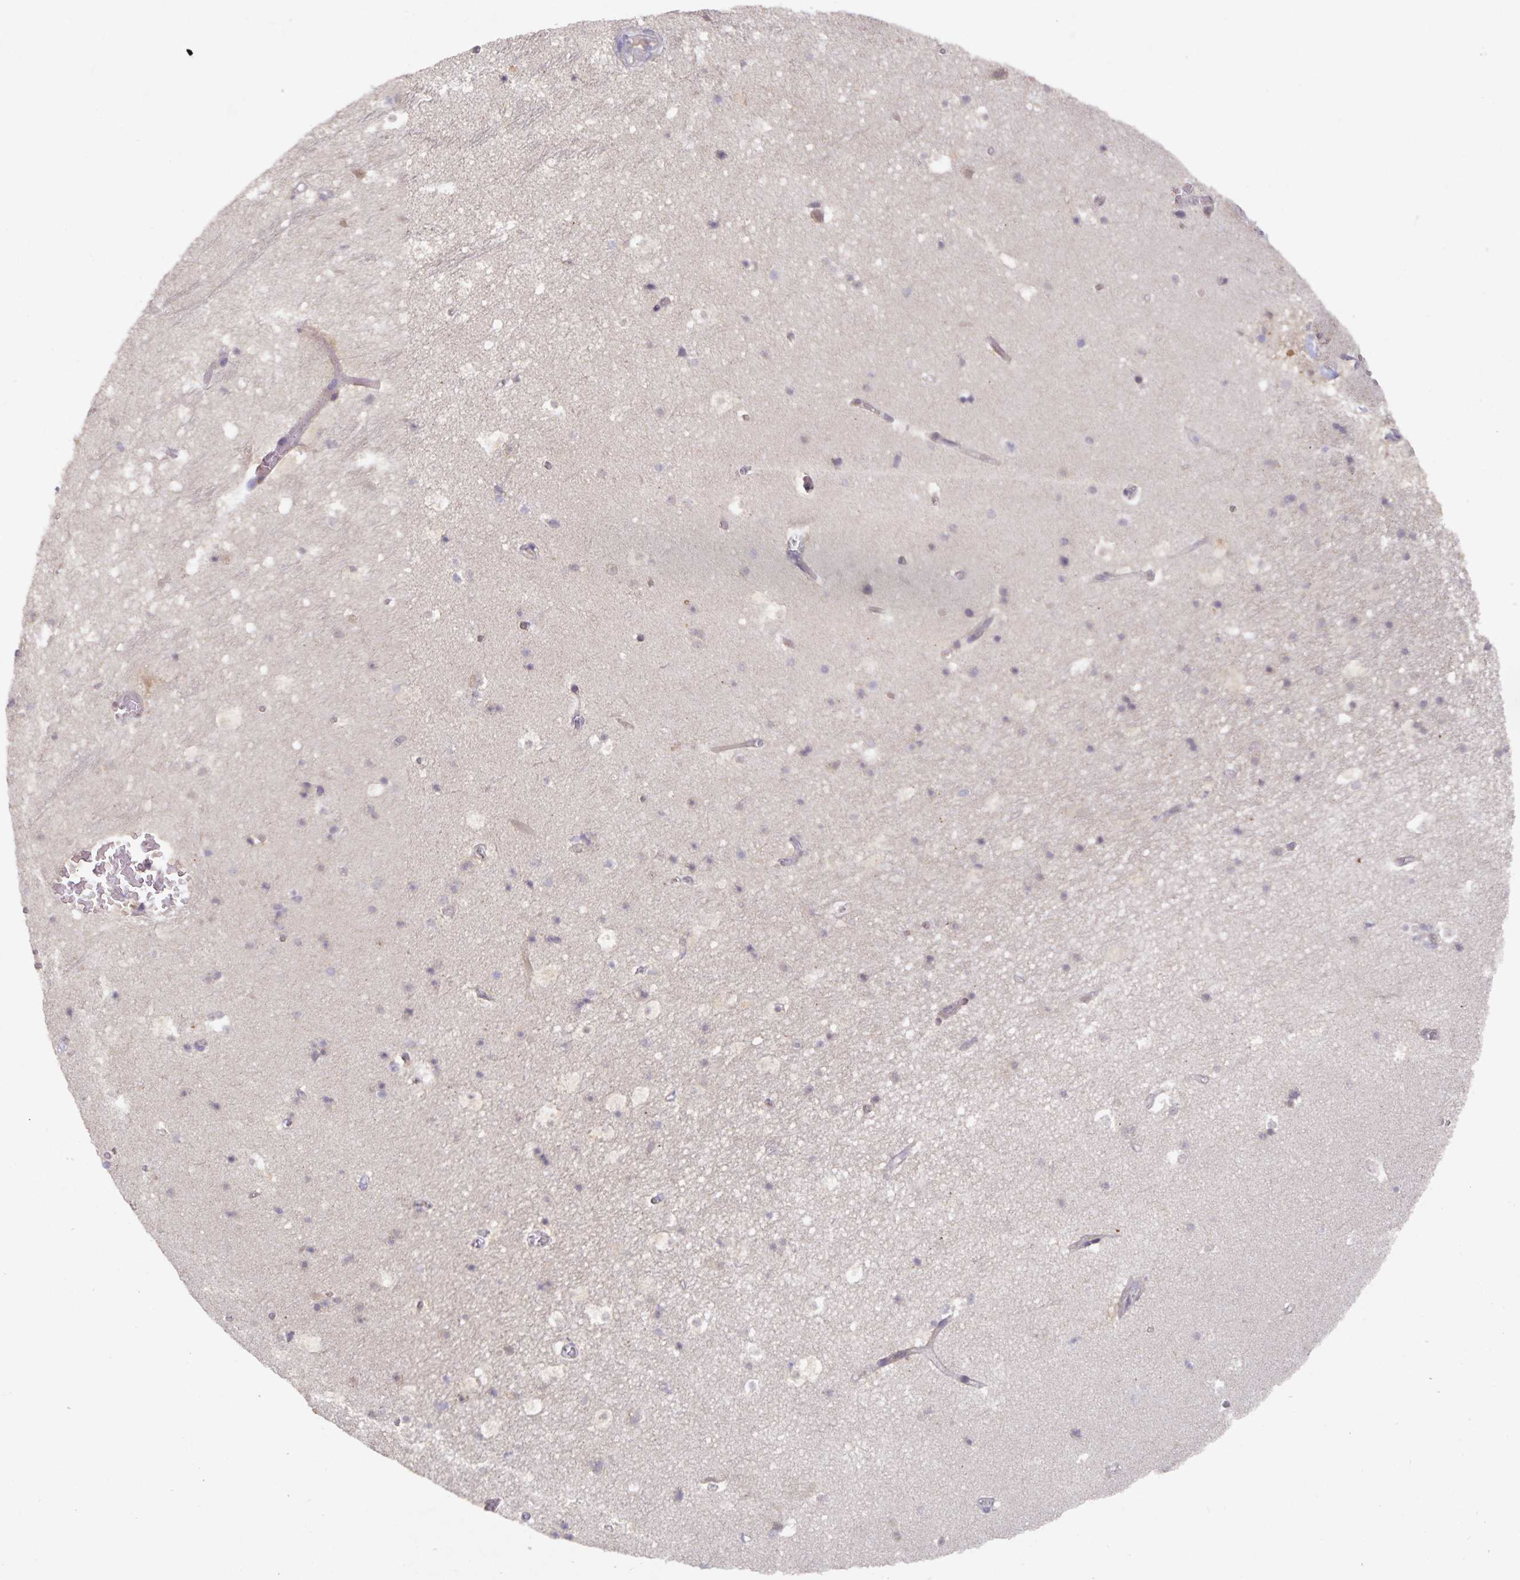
{"staining": {"intensity": "weak", "quantity": "<25%", "location": "cytoplasmic/membranous"}, "tissue": "hippocampus", "cell_type": "Glial cells", "image_type": "normal", "snomed": [{"axis": "morphology", "description": "Normal tissue, NOS"}, {"axis": "topography", "description": "Hippocampus"}], "caption": "Glial cells are negative for protein expression in unremarkable human hippocampus. The staining was performed using DAB (3,3'-diaminobenzidine) to visualize the protein expression in brown, while the nuclei were stained in blue with hematoxylin (Magnification: 20x).", "gene": "HEPN1", "patient": {"sex": "male", "age": 26}}